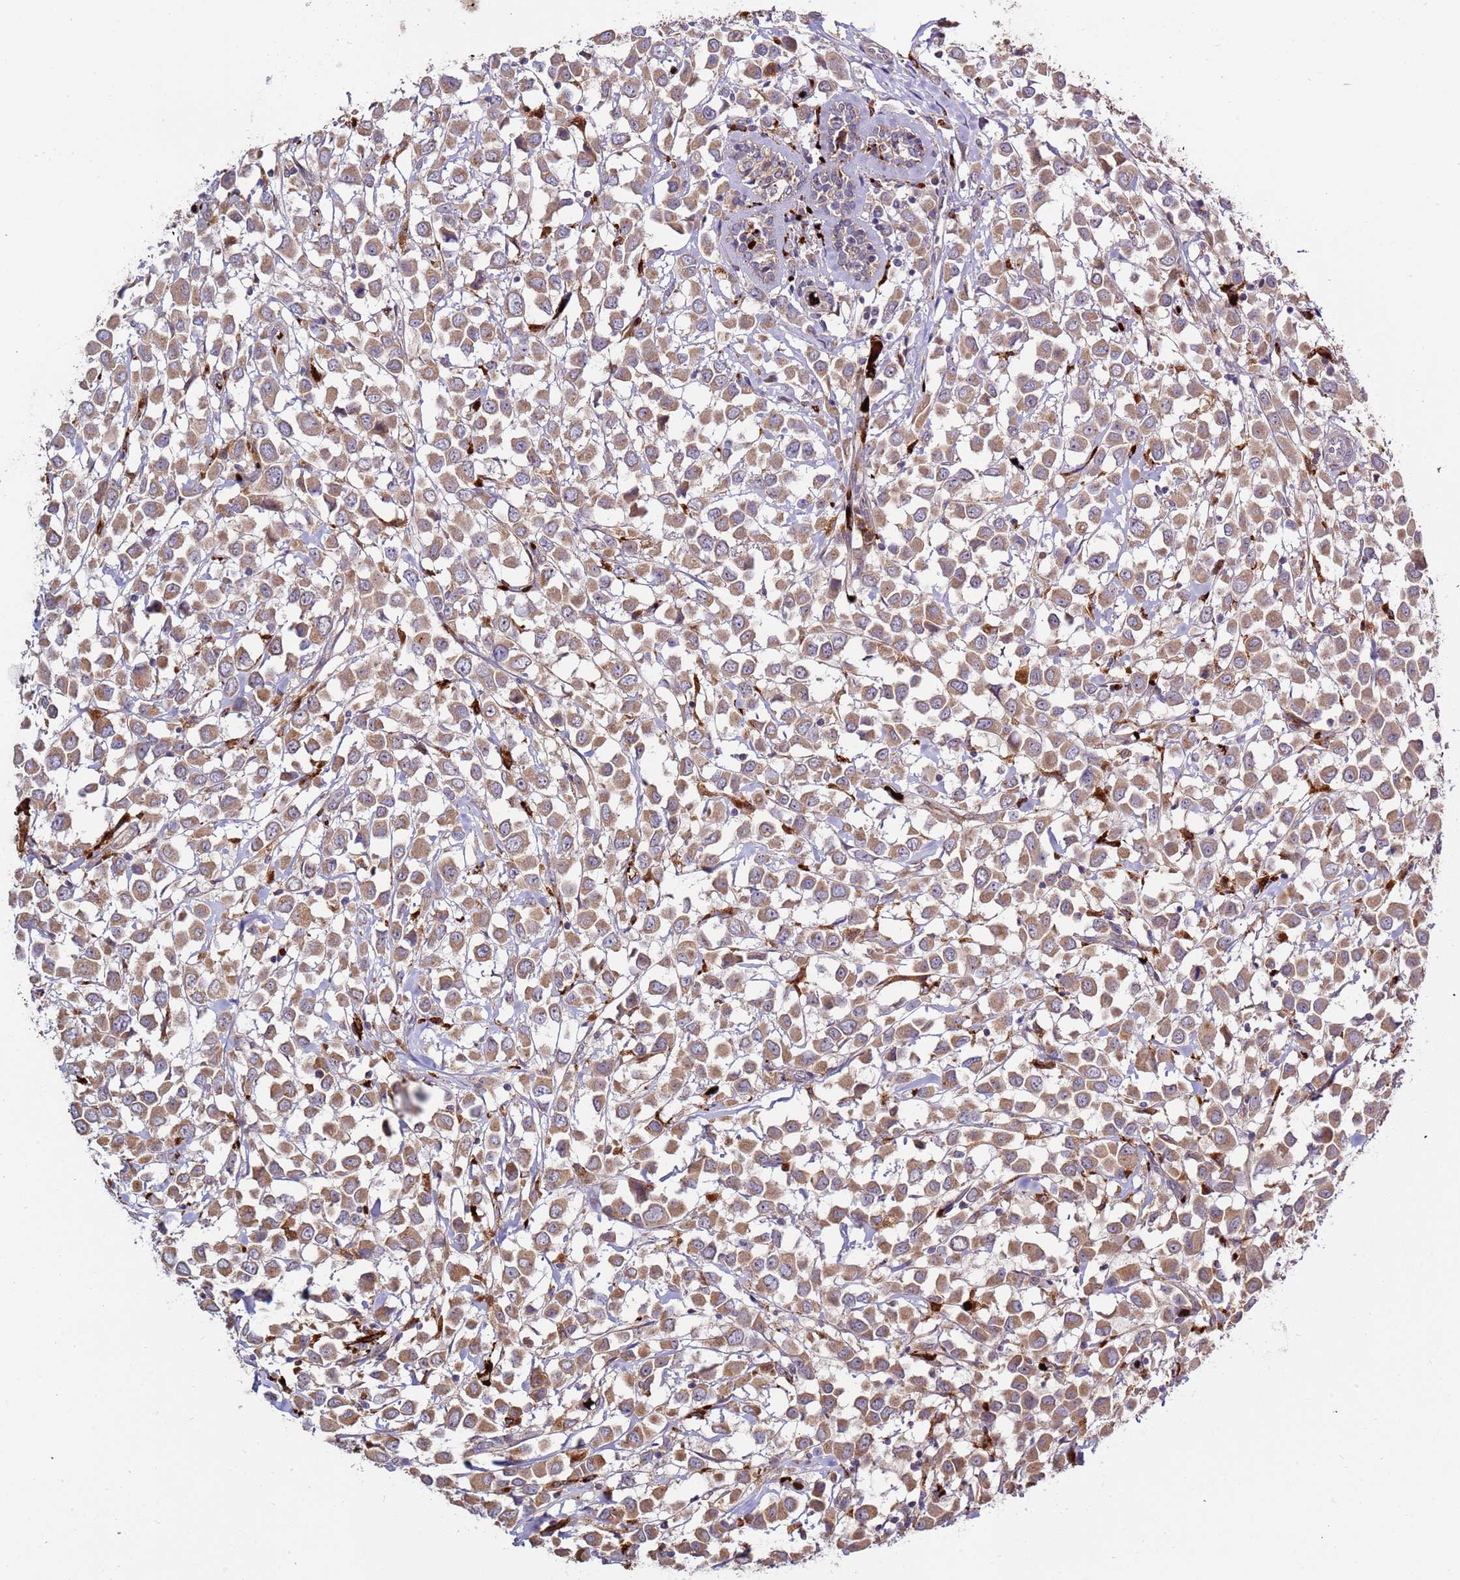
{"staining": {"intensity": "moderate", "quantity": ">75%", "location": "cytoplasmic/membranous"}, "tissue": "breast cancer", "cell_type": "Tumor cells", "image_type": "cancer", "snomed": [{"axis": "morphology", "description": "Duct carcinoma"}, {"axis": "topography", "description": "Breast"}], "caption": "The micrograph shows immunohistochemical staining of breast cancer. There is moderate cytoplasmic/membranous expression is identified in about >75% of tumor cells. (DAB (3,3'-diaminobenzidine) = brown stain, brightfield microscopy at high magnification).", "gene": "VPS36", "patient": {"sex": "female", "age": 61}}